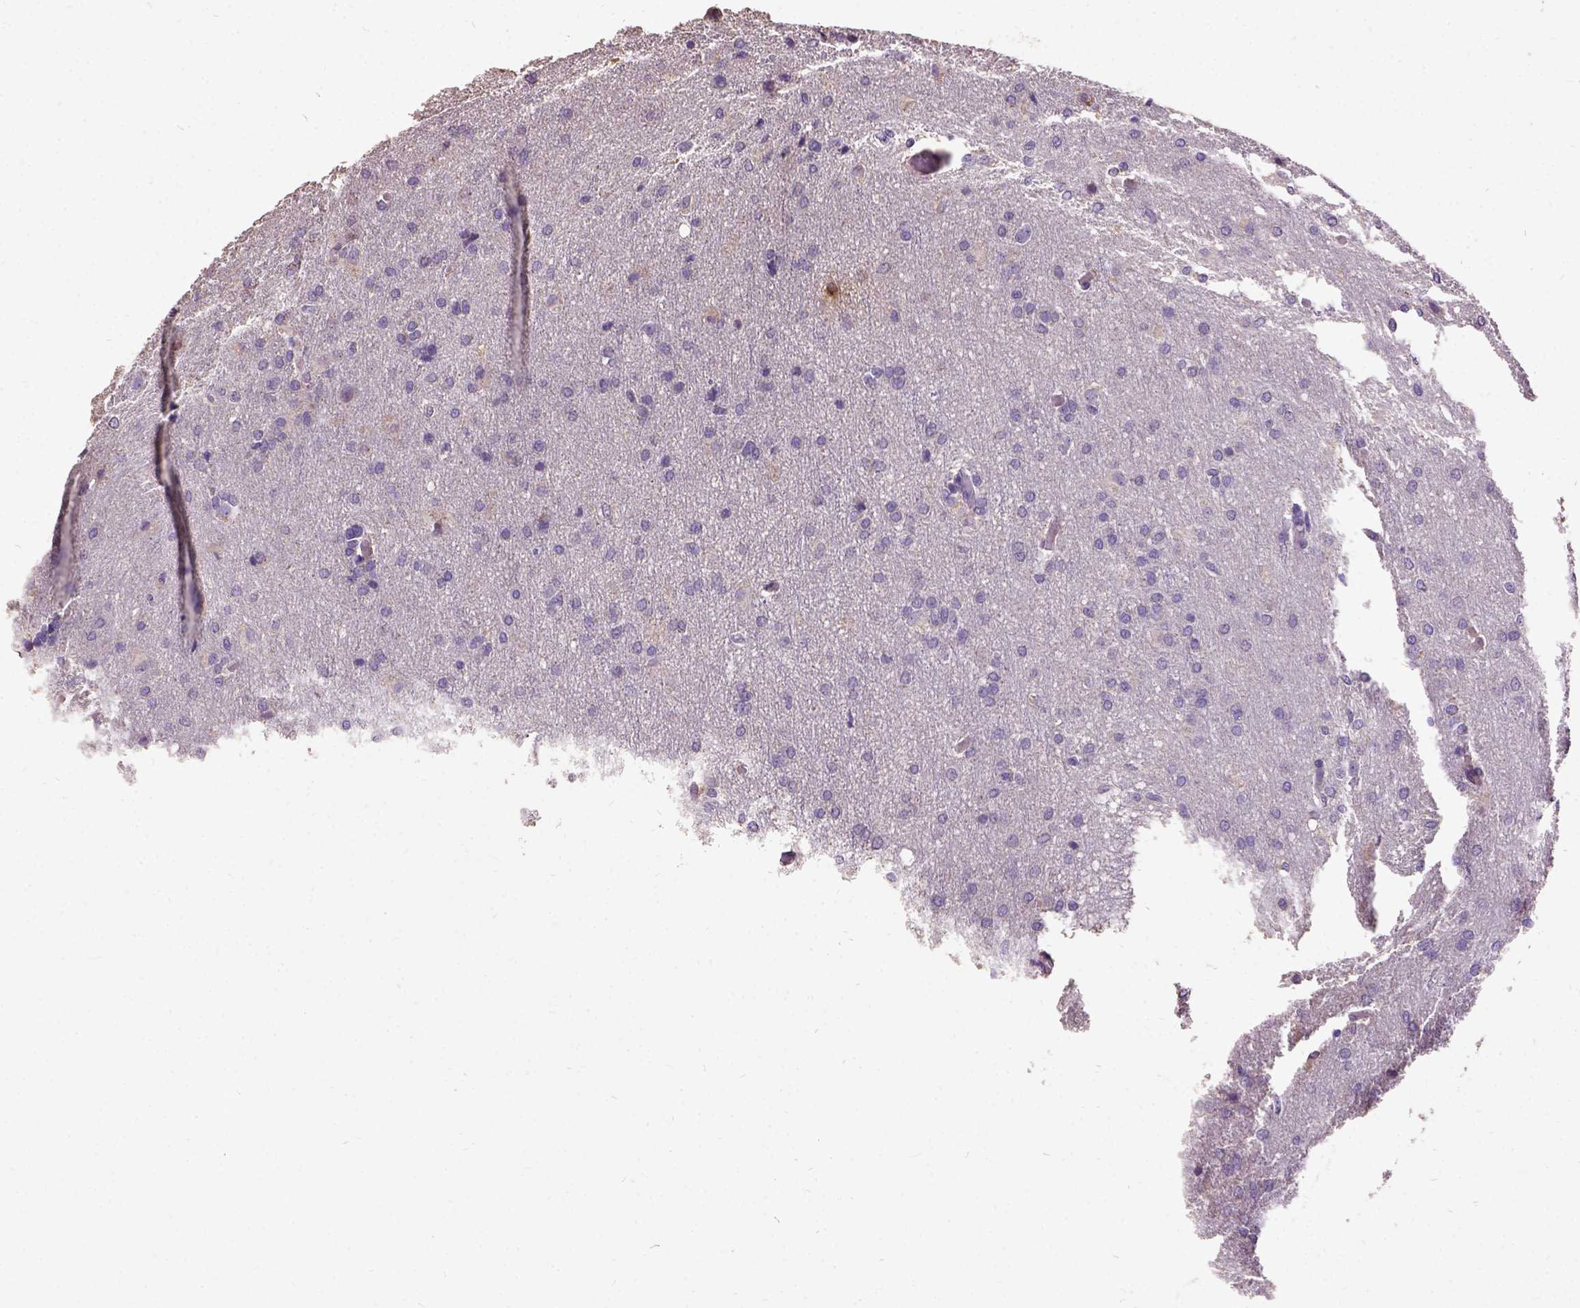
{"staining": {"intensity": "negative", "quantity": "none", "location": "none"}, "tissue": "glioma", "cell_type": "Tumor cells", "image_type": "cancer", "snomed": [{"axis": "morphology", "description": "Glioma, malignant, High grade"}, {"axis": "topography", "description": "Brain"}], "caption": "This is an immunohistochemistry (IHC) photomicrograph of human glioma. There is no staining in tumor cells.", "gene": "DQX1", "patient": {"sex": "male", "age": 68}}